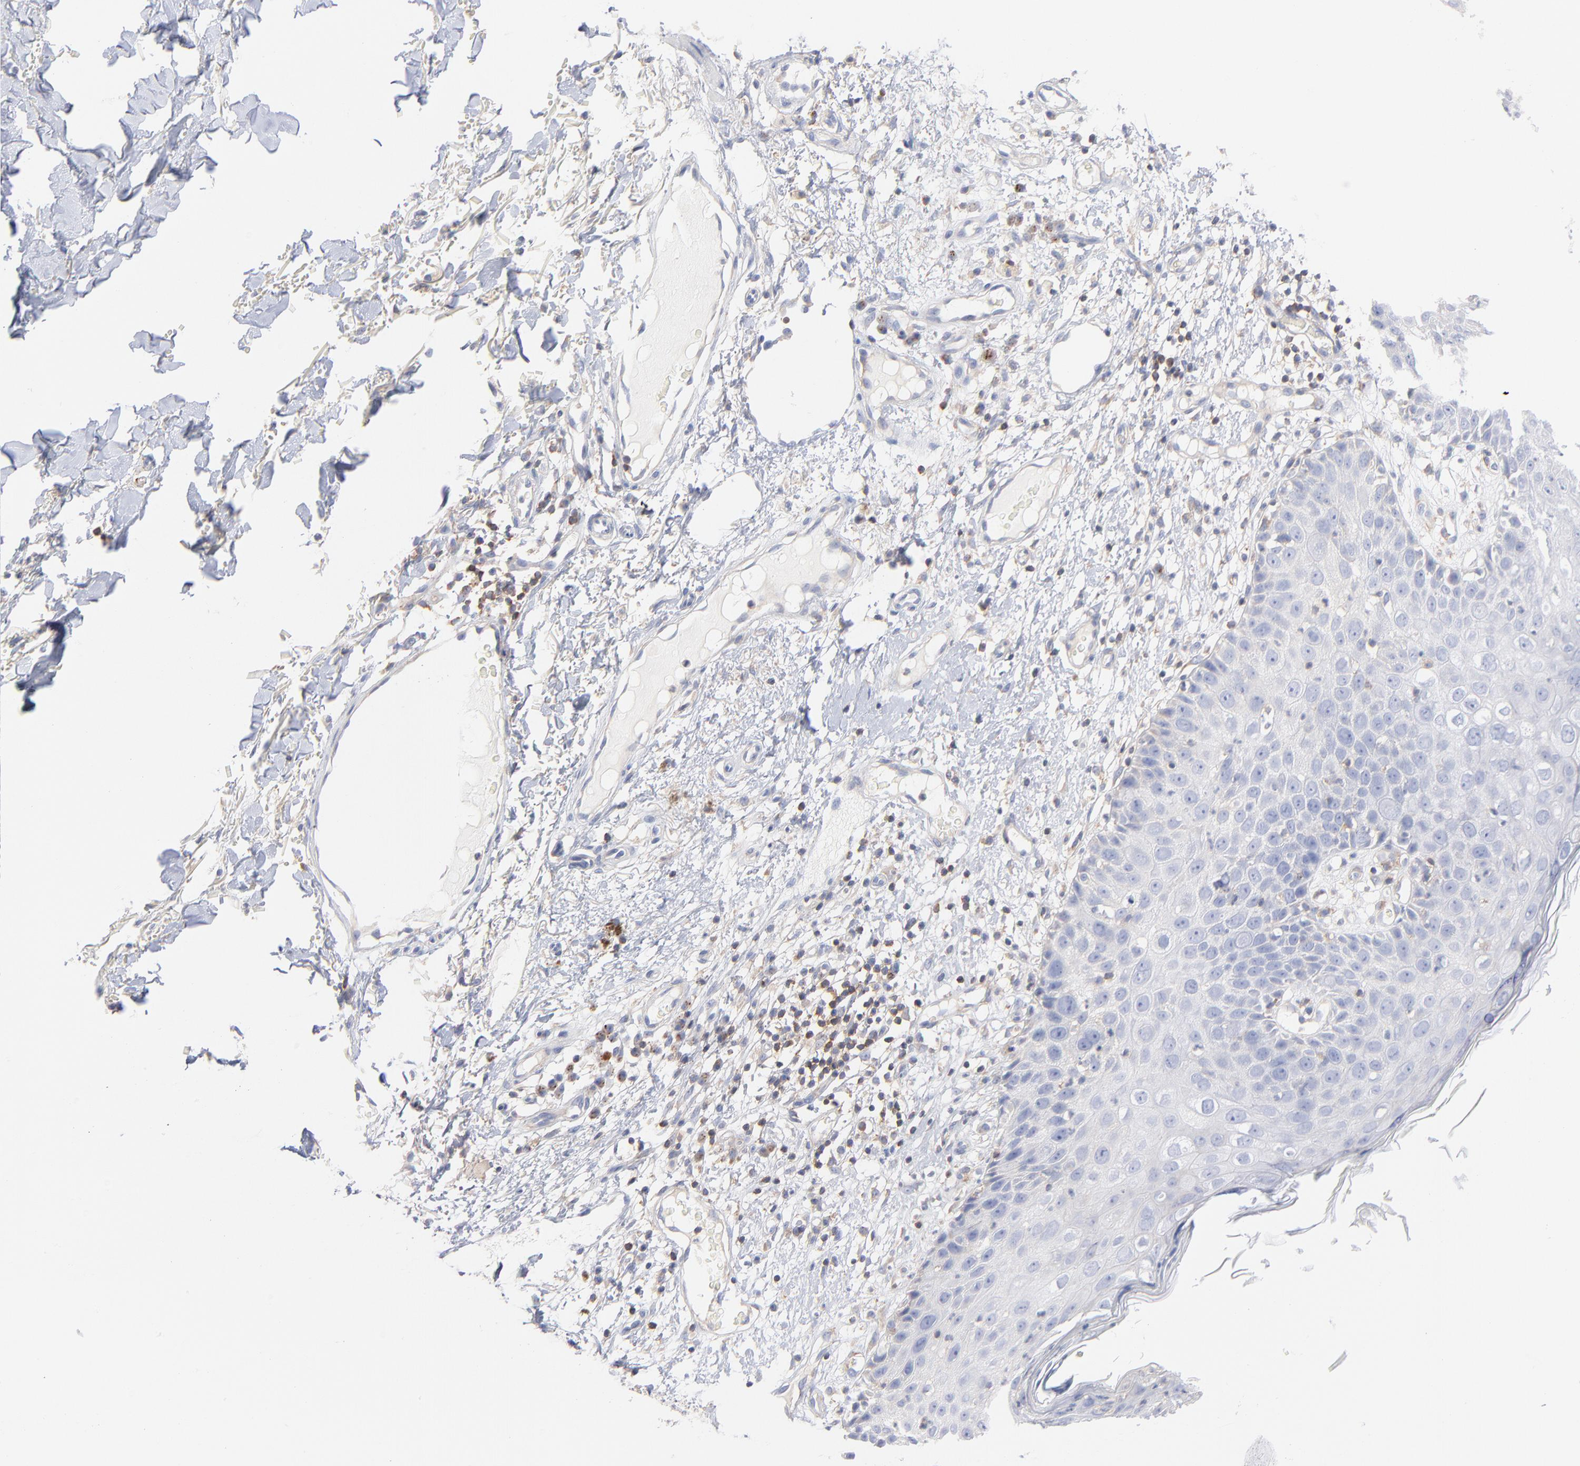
{"staining": {"intensity": "negative", "quantity": "none", "location": "none"}, "tissue": "skin cancer", "cell_type": "Tumor cells", "image_type": "cancer", "snomed": [{"axis": "morphology", "description": "Squamous cell carcinoma, NOS"}, {"axis": "topography", "description": "Skin"}], "caption": "DAB (3,3'-diaminobenzidine) immunohistochemical staining of human skin squamous cell carcinoma demonstrates no significant expression in tumor cells.", "gene": "SEPTIN6", "patient": {"sex": "male", "age": 87}}